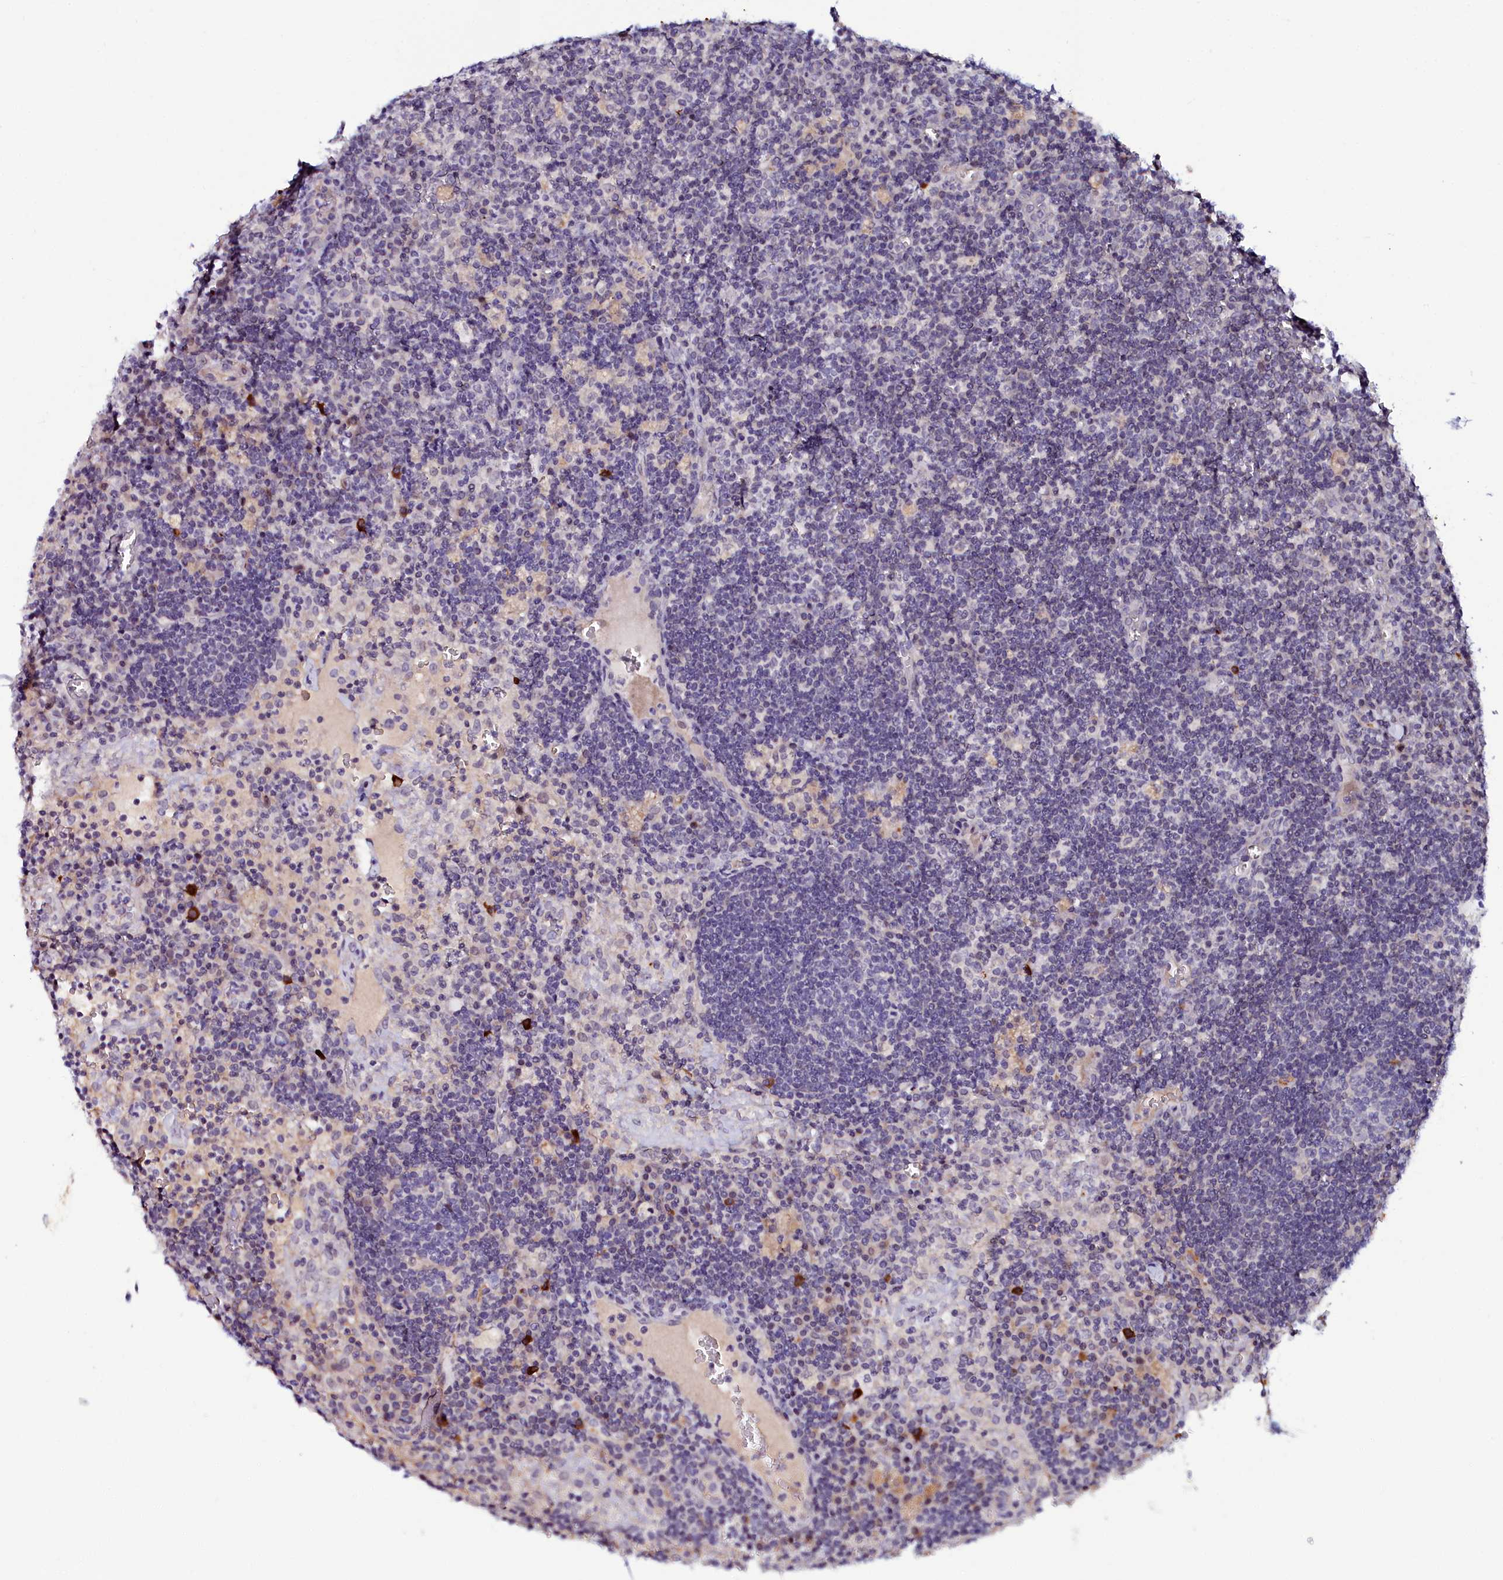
{"staining": {"intensity": "negative", "quantity": "none", "location": "none"}, "tissue": "lymph node", "cell_type": "Non-germinal center cells", "image_type": "normal", "snomed": [{"axis": "morphology", "description": "Normal tissue, NOS"}, {"axis": "topography", "description": "Lymph node"}], "caption": "High power microscopy photomicrograph of an immunohistochemistry (IHC) histopathology image of unremarkable lymph node, revealing no significant expression in non-germinal center cells.", "gene": "KCTD18", "patient": {"sex": "male", "age": 58}}